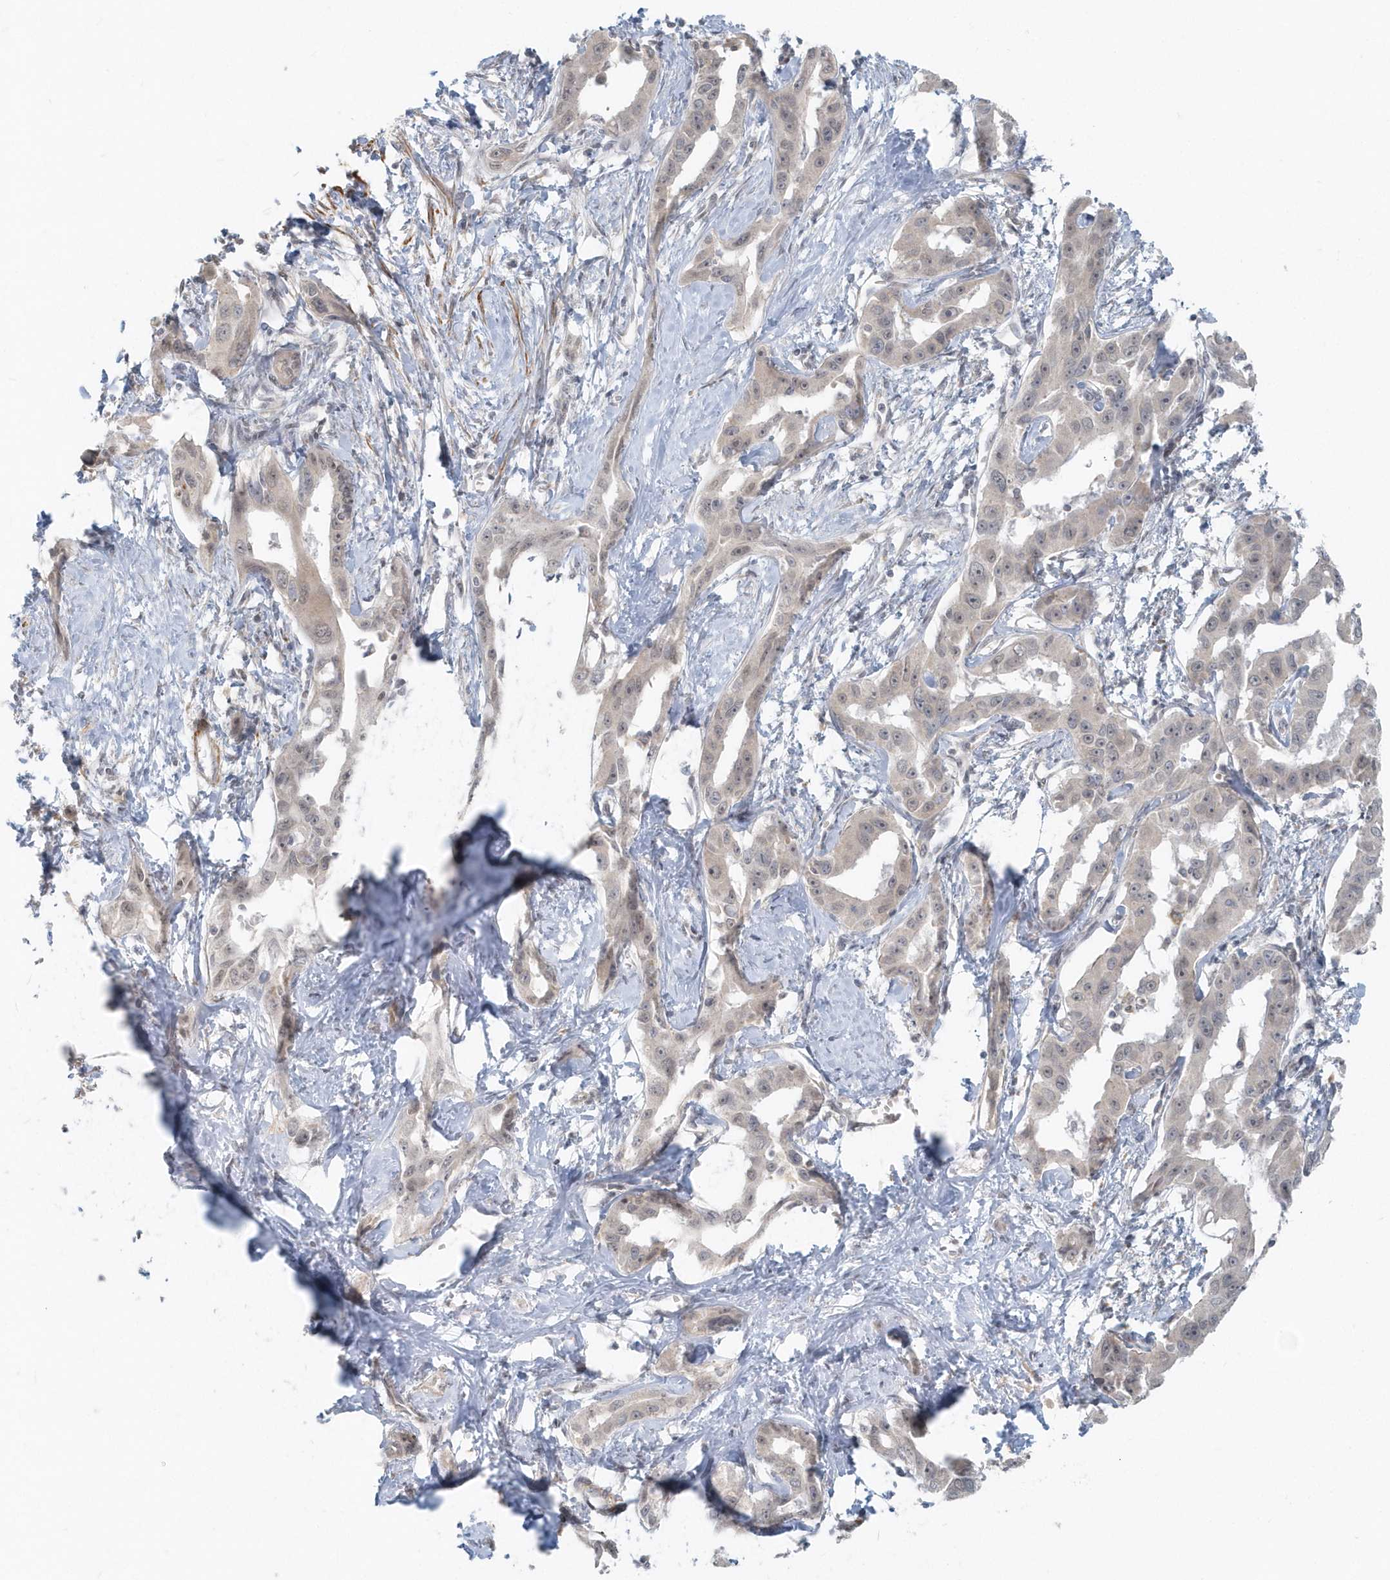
{"staining": {"intensity": "negative", "quantity": "none", "location": "none"}, "tissue": "liver cancer", "cell_type": "Tumor cells", "image_type": "cancer", "snomed": [{"axis": "morphology", "description": "Cholangiocarcinoma"}, {"axis": "topography", "description": "Liver"}], "caption": "A high-resolution histopathology image shows immunohistochemistry (IHC) staining of cholangiocarcinoma (liver), which reveals no significant positivity in tumor cells.", "gene": "NAPB", "patient": {"sex": "male", "age": 59}}